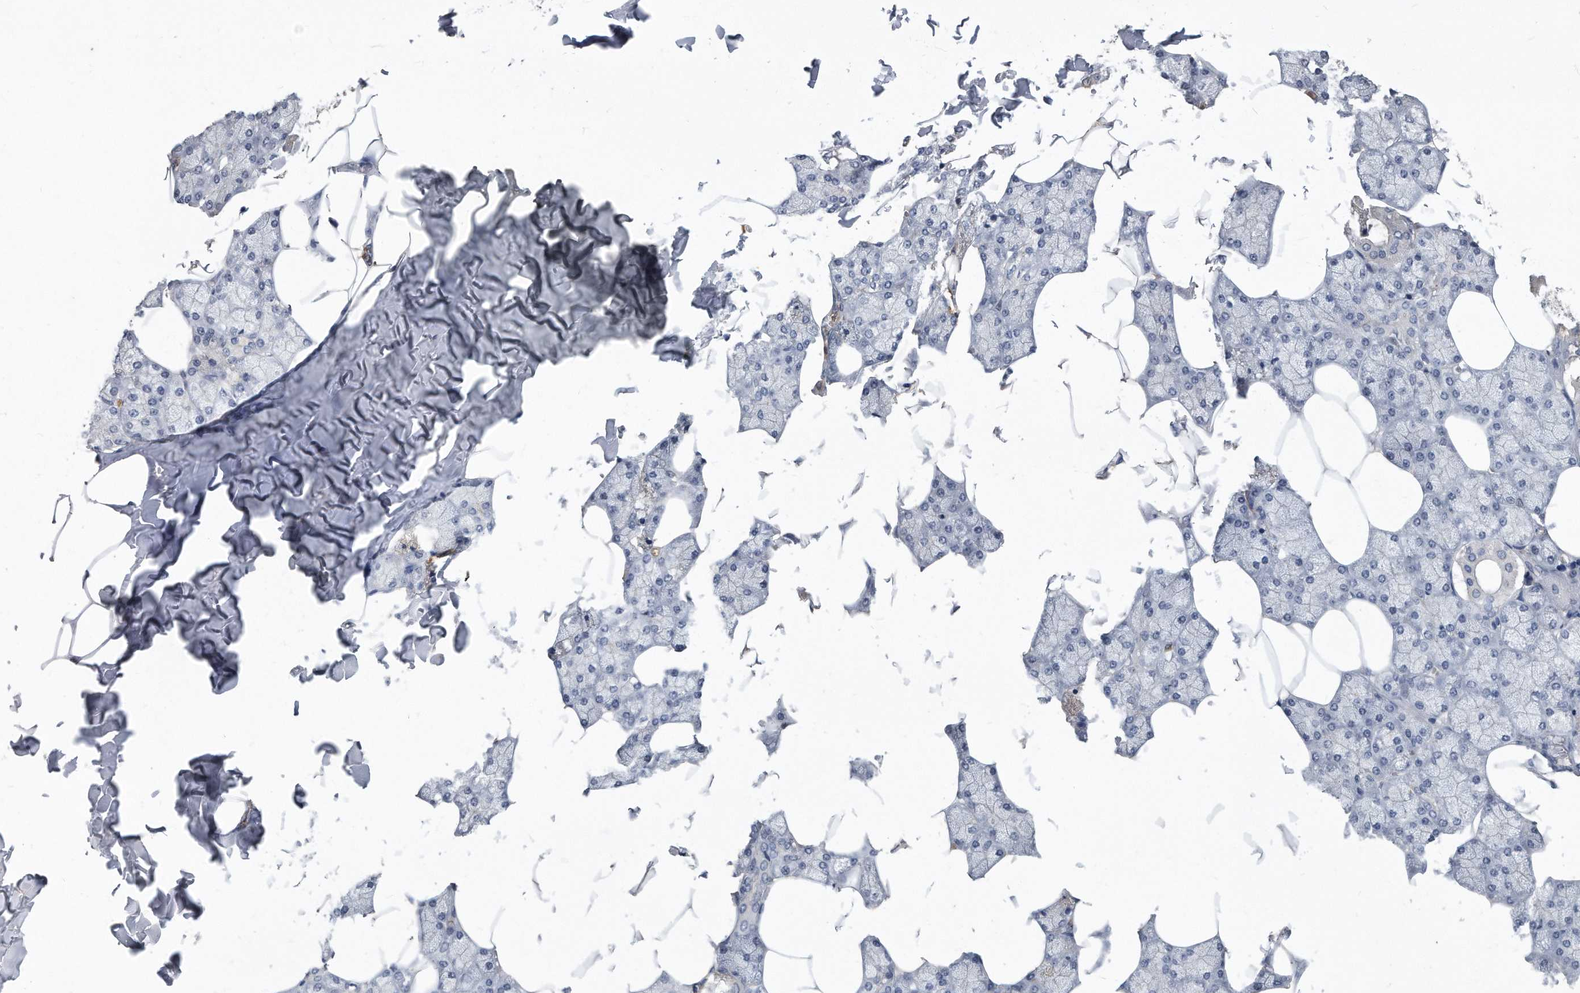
{"staining": {"intensity": "negative", "quantity": "none", "location": "none"}, "tissue": "salivary gland", "cell_type": "Glandular cells", "image_type": "normal", "snomed": [{"axis": "morphology", "description": "Normal tissue, NOS"}, {"axis": "topography", "description": "Salivary gland"}], "caption": "Salivary gland was stained to show a protein in brown. There is no significant expression in glandular cells.", "gene": "HOMER3", "patient": {"sex": "male", "age": 62}}